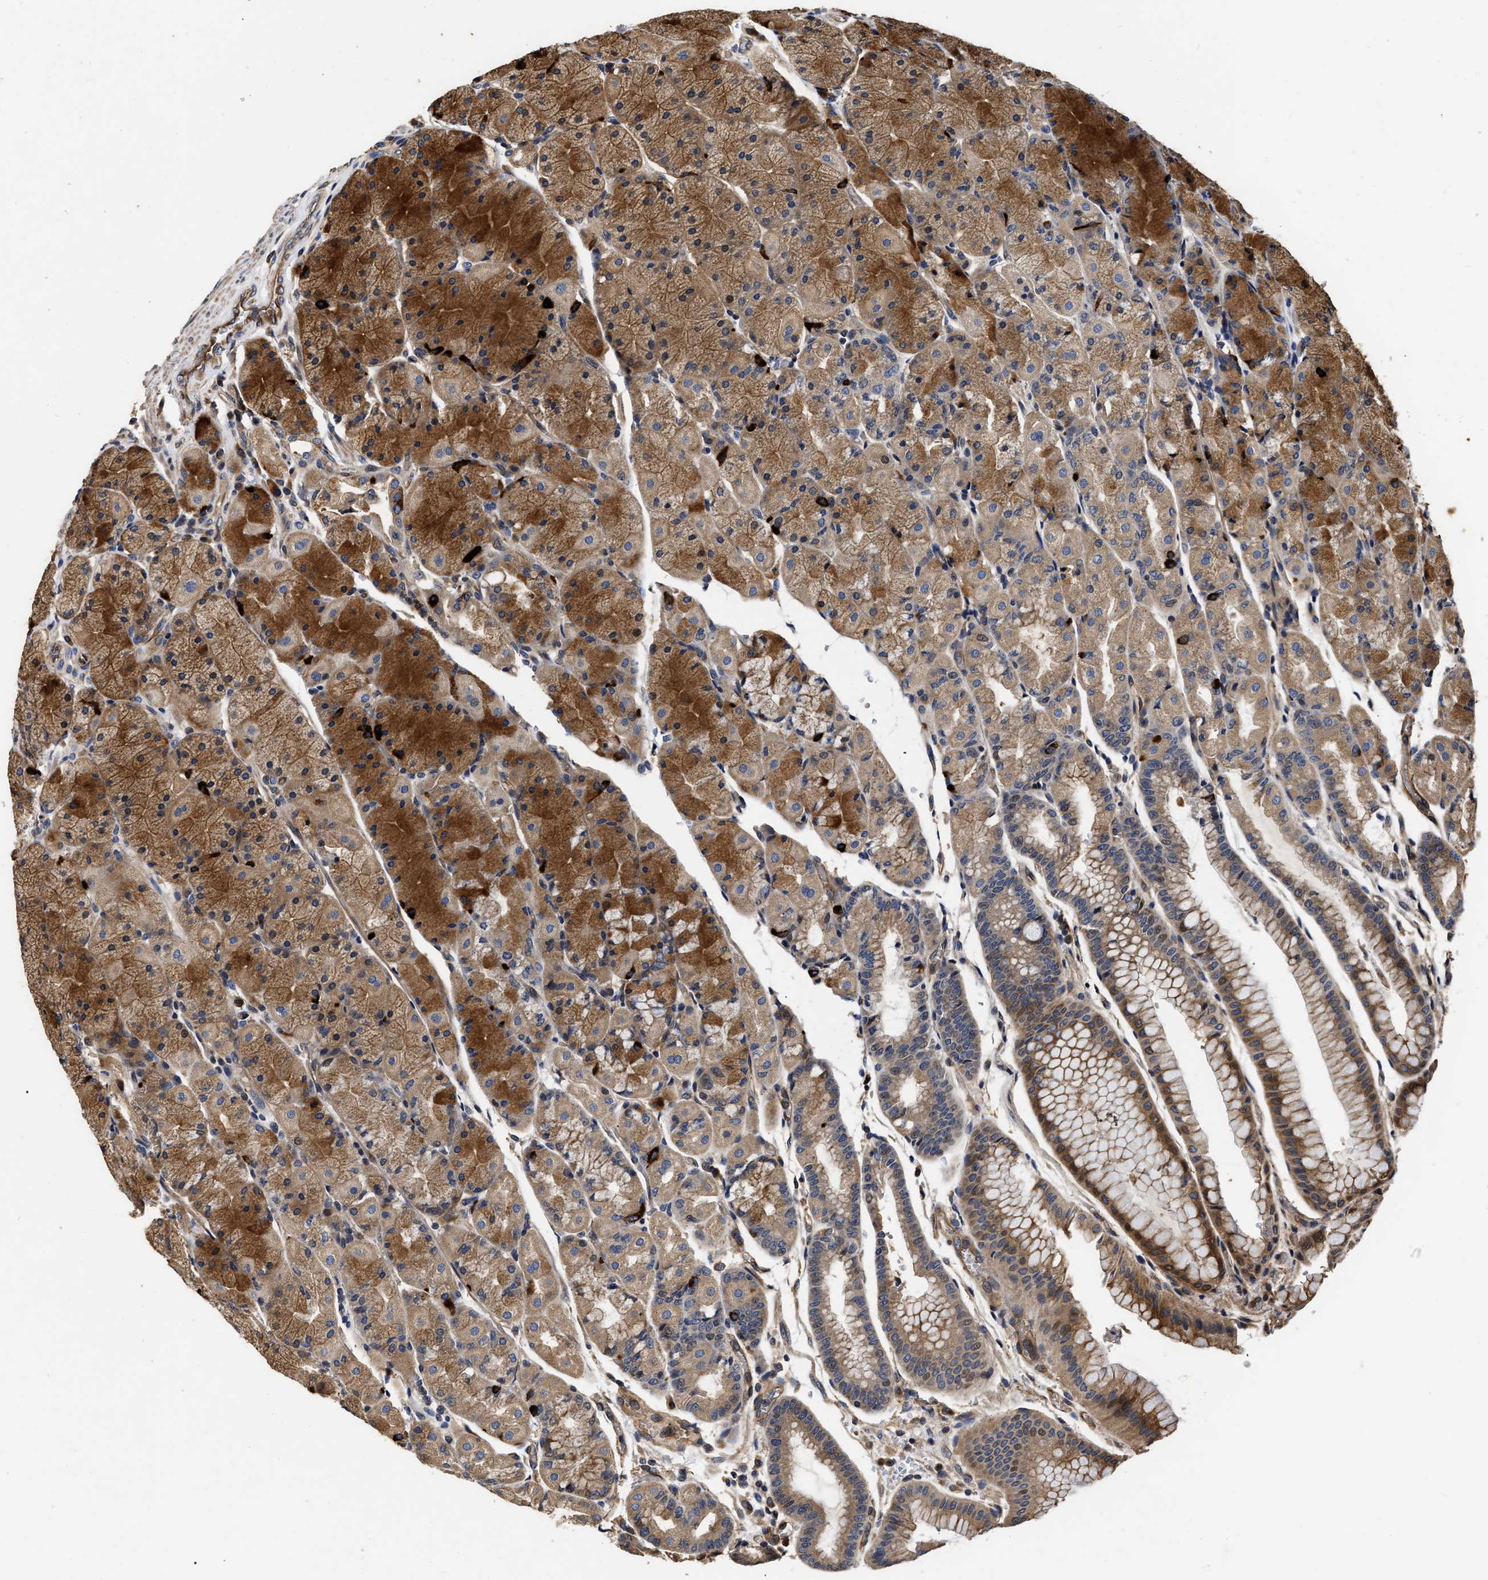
{"staining": {"intensity": "strong", "quantity": "25%-75%", "location": "cytoplasmic/membranous"}, "tissue": "stomach", "cell_type": "Glandular cells", "image_type": "normal", "snomed": [{"axis": "morphology", "description": "Normal tissue, NOS"}, {"axis": "morphology", "description": "Carcinoid, malignant, NOS"}, {"axis": "topography", "description": "Stomach, upper"}], "caption": "Benign stomach reveals strong cytoplasmic/membranous staining in about 25%-75% of glandular cells, visualized by immunohistochemistry.", "gene": "ABCG8", "patient": {"sex": "male", "age": 39}}